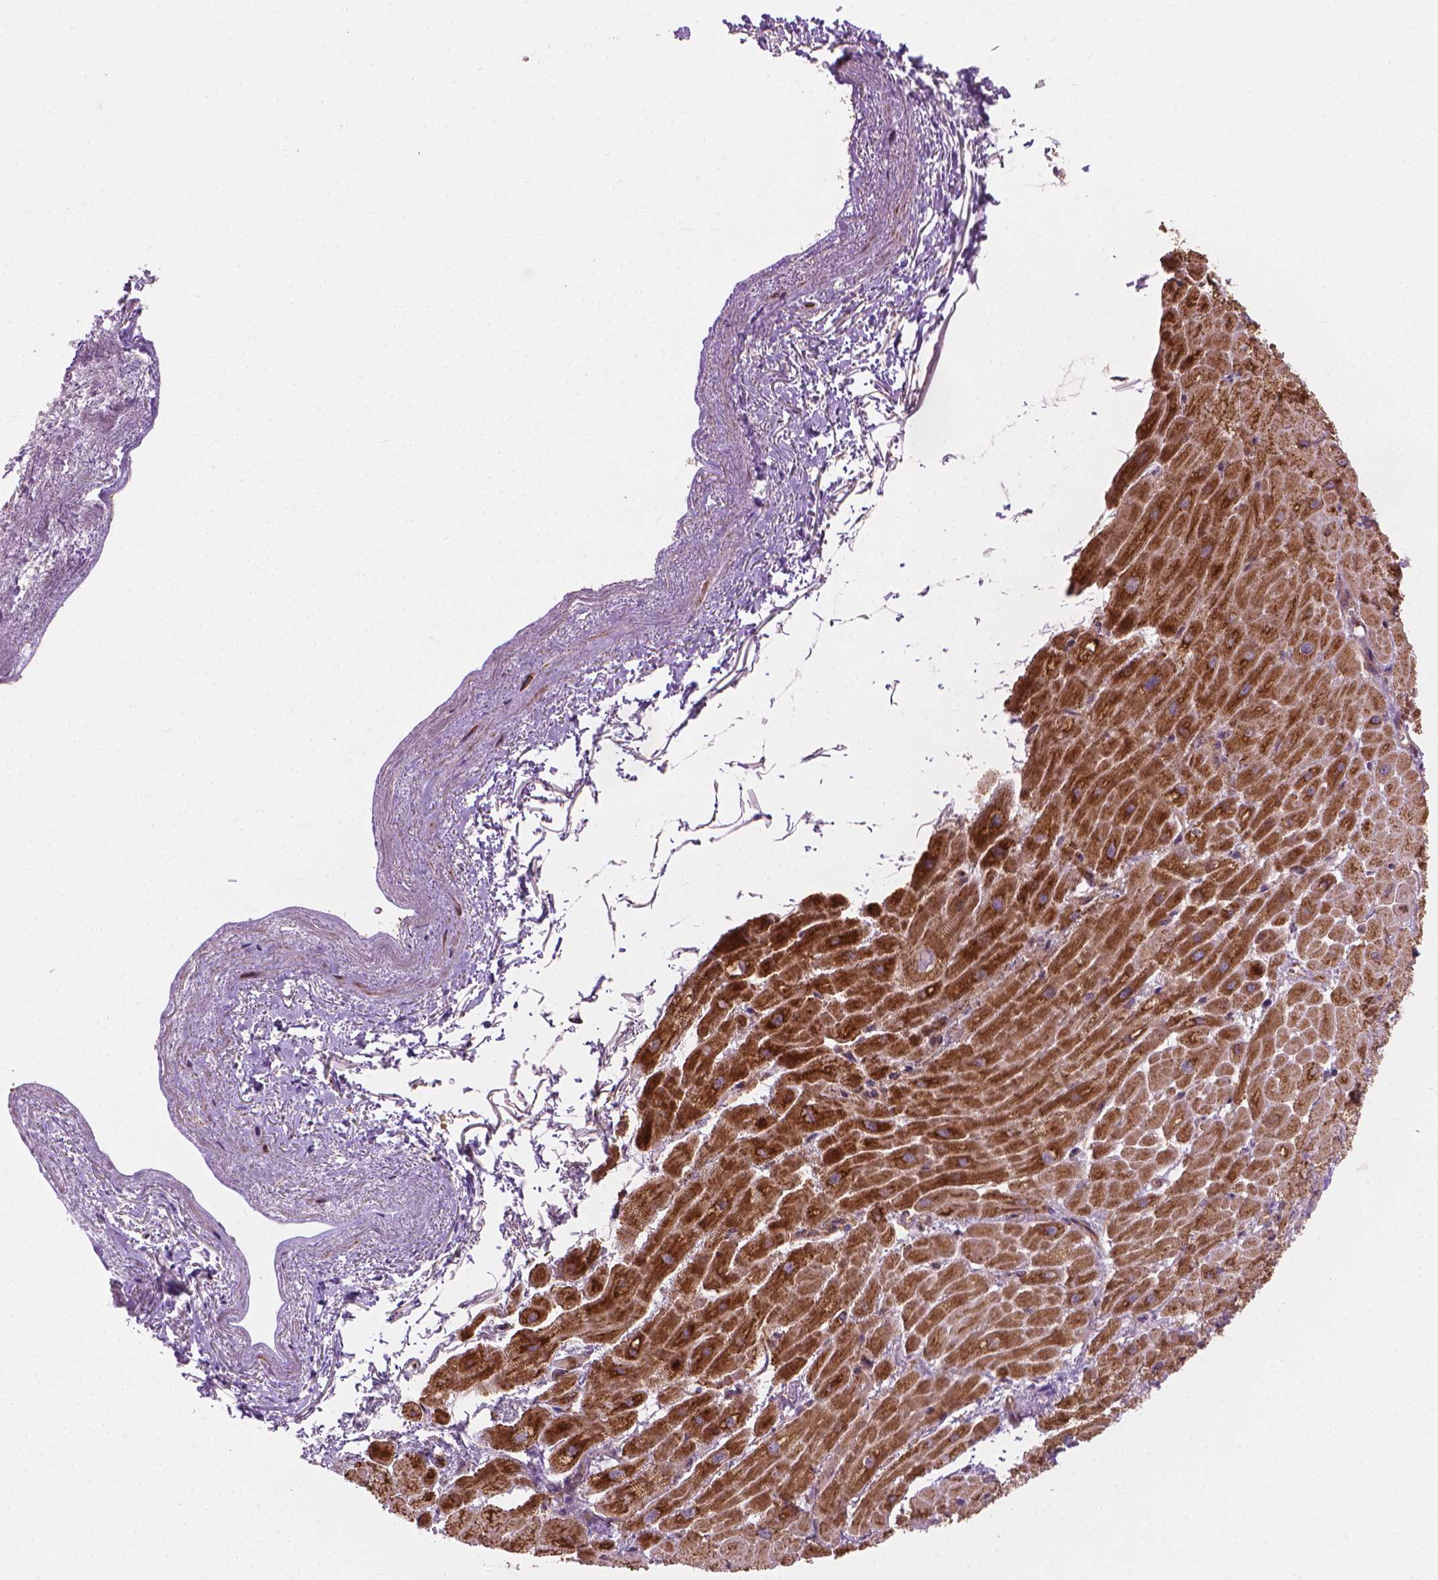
{"staining": {"intensity": "moderate", "quantity": ">75%", "location": "cytoplasmic/membranous"}, "tissue": "heart muscle", "cell_type": "Cardiomyocytes", "image_type": "normal", "snomed": [{"axis": "morphology", "description": "Normal tissue, NOS"}, {"axis": "topography", "description": "Heart"}], "caption": "A high-resolution micrograph shows IHC staining of unremarkable heart muscle, which shows moderate cytoplasmic/membranous positivity in approximately >75% of cardiomyocytes. (brown staining indicates protein expression, while blue staining denotes nuclei).", "gene": "VARS2", "patient": {"sex": "male", "age": 62}}